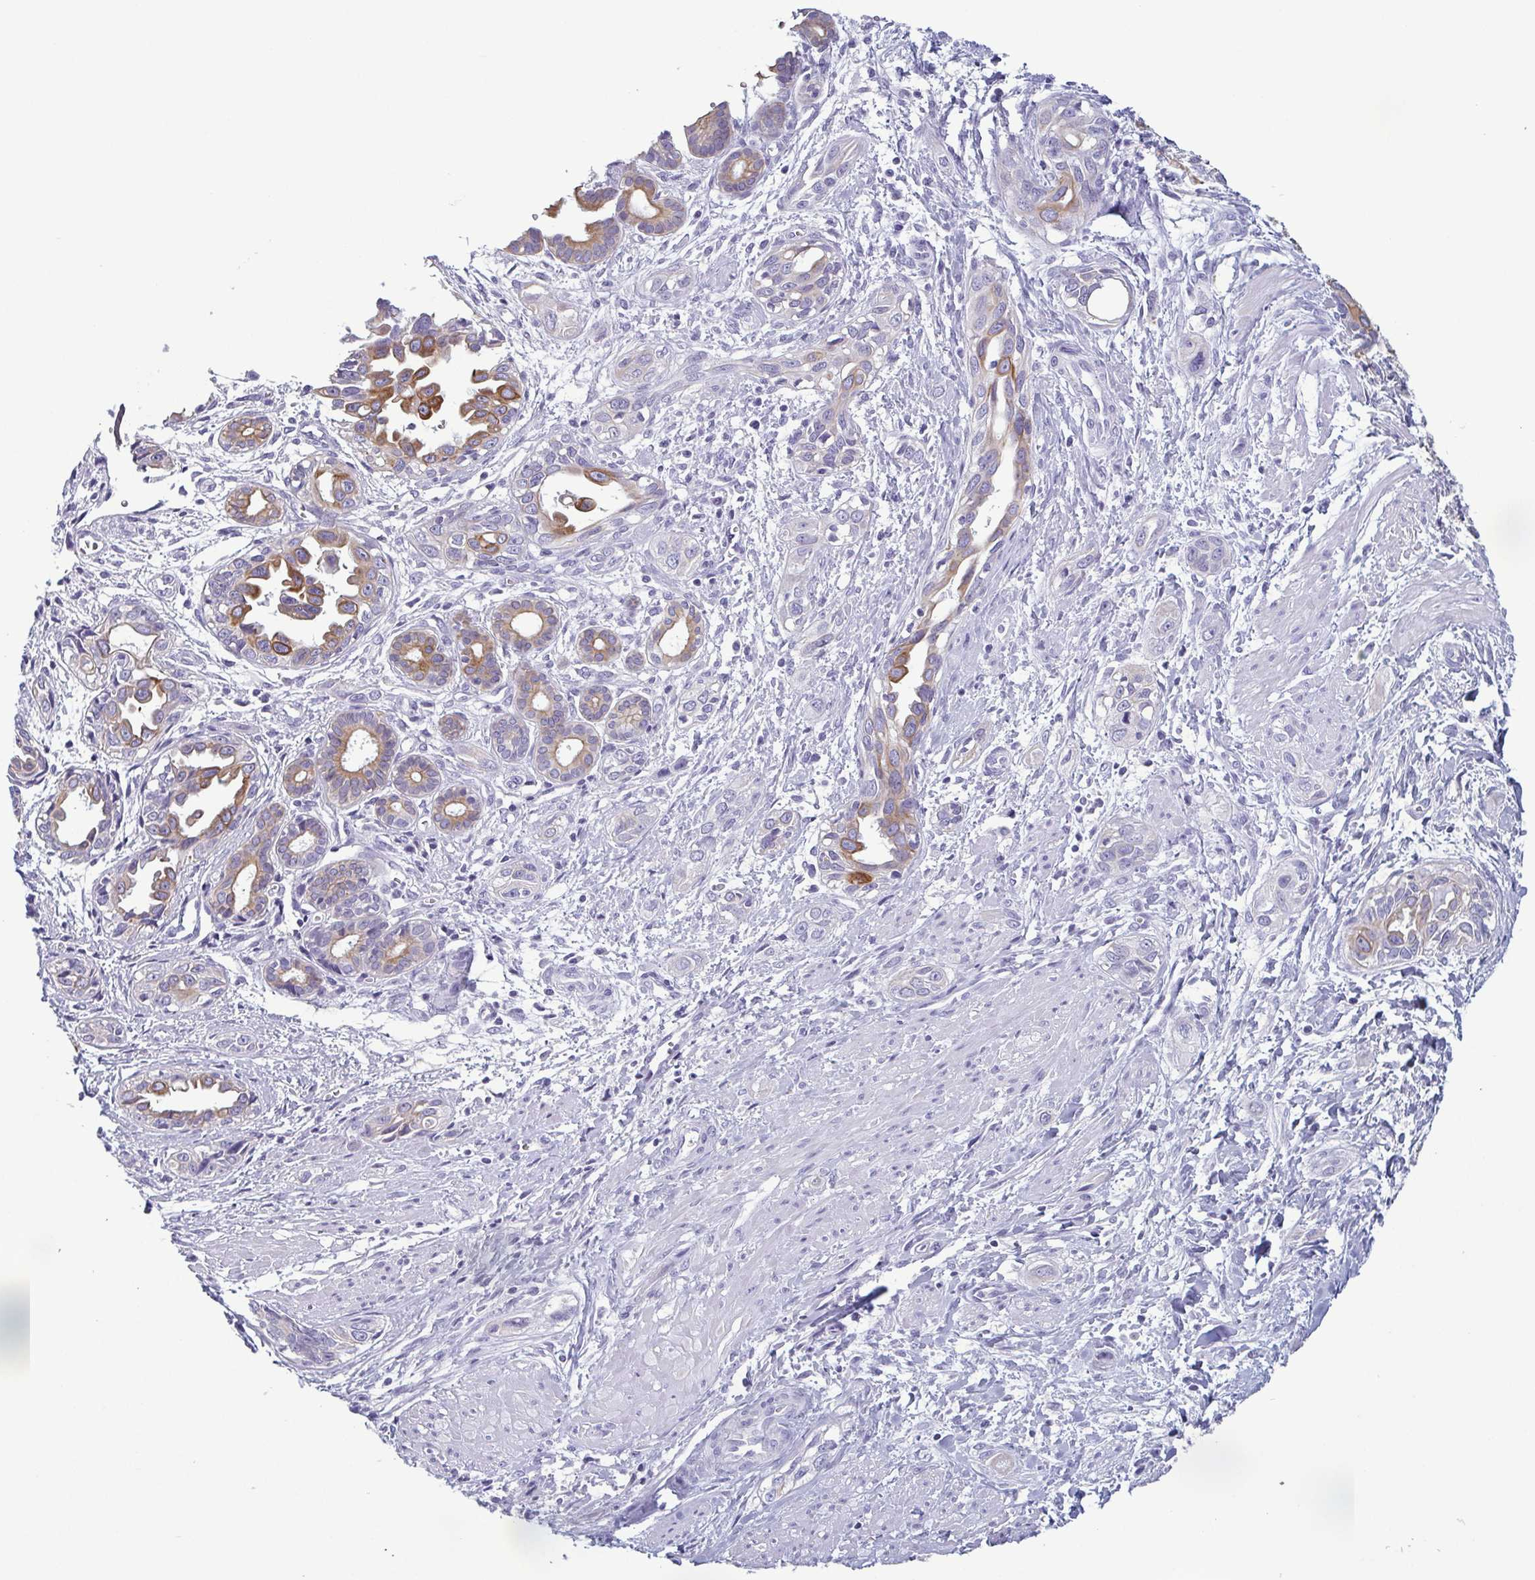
{"staining": {"intensity": "moderate", "quantity": "<25%", "location": "cytoplasmic/membranous"}, "tissue": "pancreatic cancer", "cell_type": "Tumor cells", "image_type": "cancer", "snomed": [{"axis": "morphology", "description": "Adenocarcinoma, NOS"}, {"axis": "topography", "description": "Pancreas"}], "caption": "Immunohistochemical staining of pancreatic cancer (adenocarcinoma) demonstrates moderate cytoplasmic/membranous protein staining in approximately <25% of tumor cells.", "gene": "KRT10", "patient": {"sex": "female", "age": 55}}